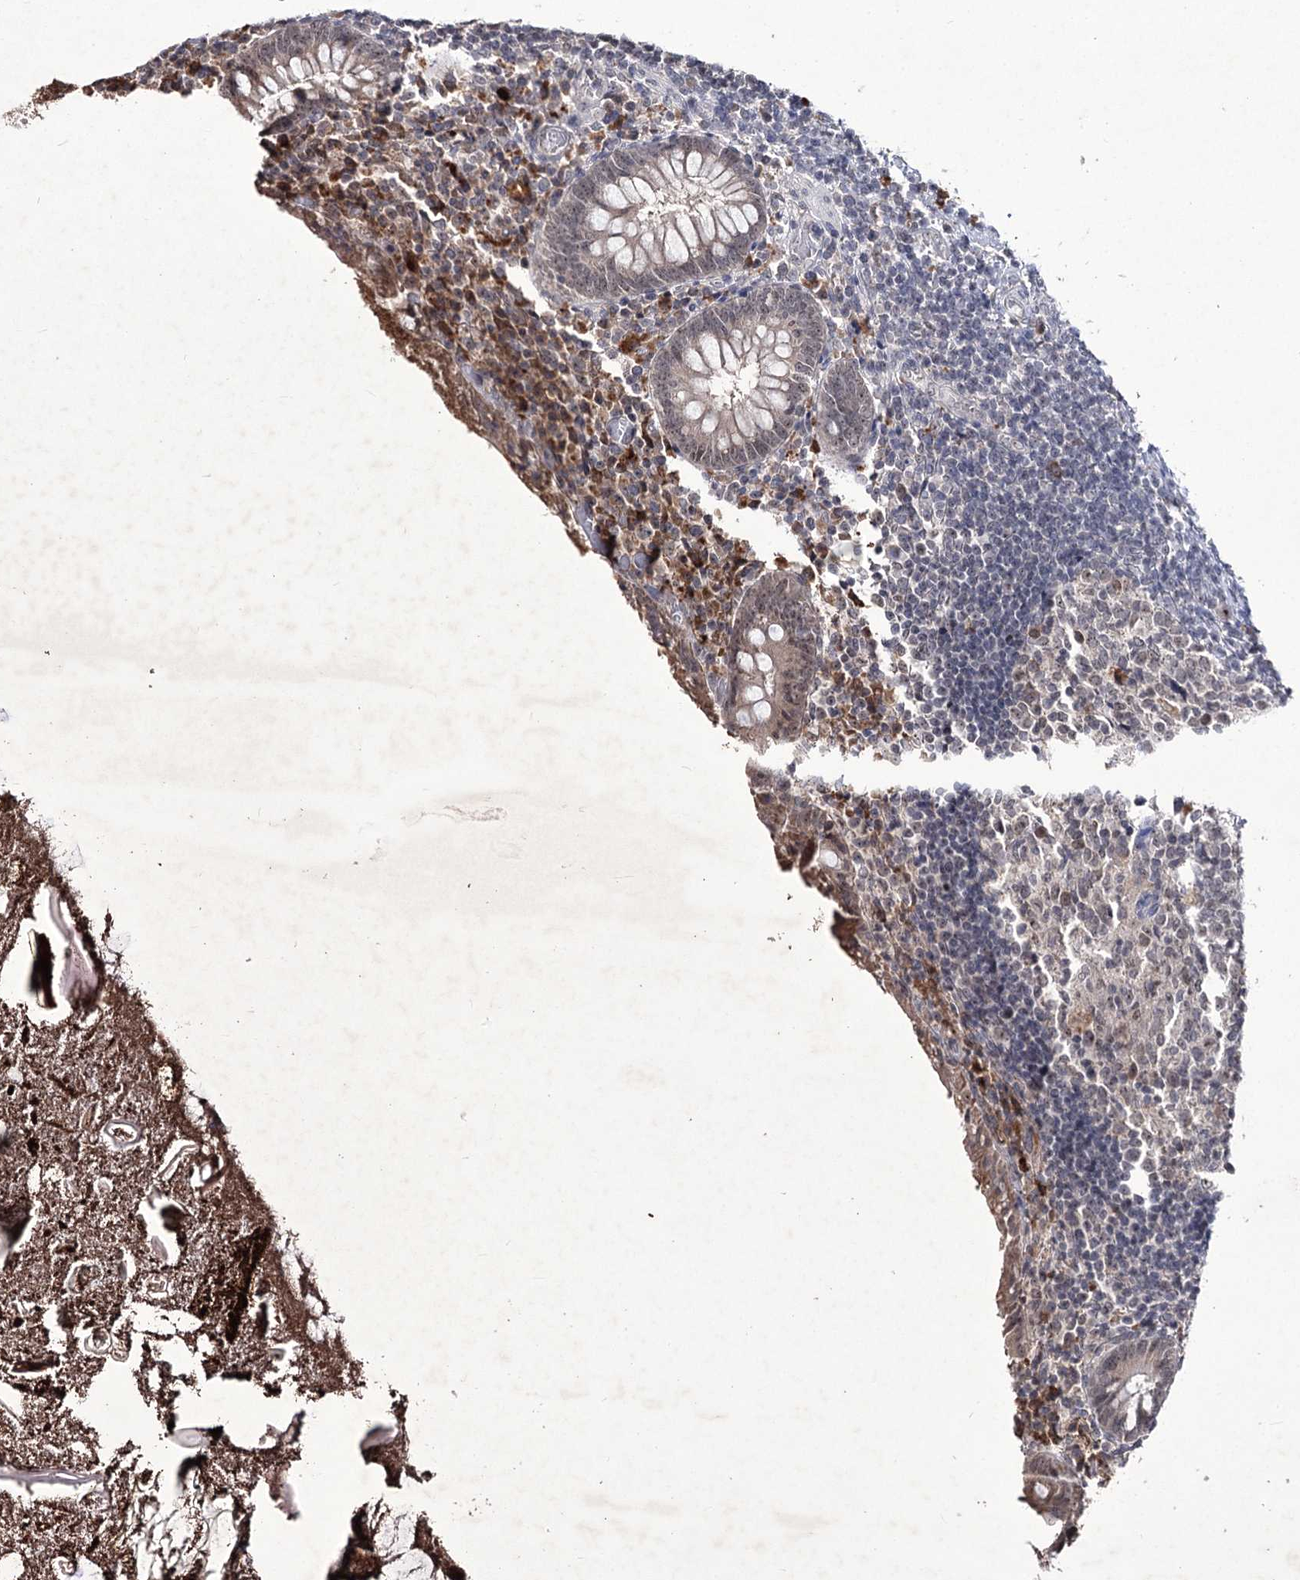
{"staining": {"intensity": "weak", "quantity": "25%-75%", "location": "cytoplasmic/membranous,nuclear"}, "tissue": "appendix", "cell_type": "Glandular cells", "image_type": "normal", "snomed": [{"axis": "morphology", "description": "Normal tissue, NOS"}, {"axis": "topography", "description": "Appendix"}], "caption": "Protein staining demonstrates weak cytoplasmic/membranous,nuclear staining in about 25%-75% of glandular cells in unremarkable appendix.", "gene": "VGLL4", "patient": {"sex": "female", "age": 17}}